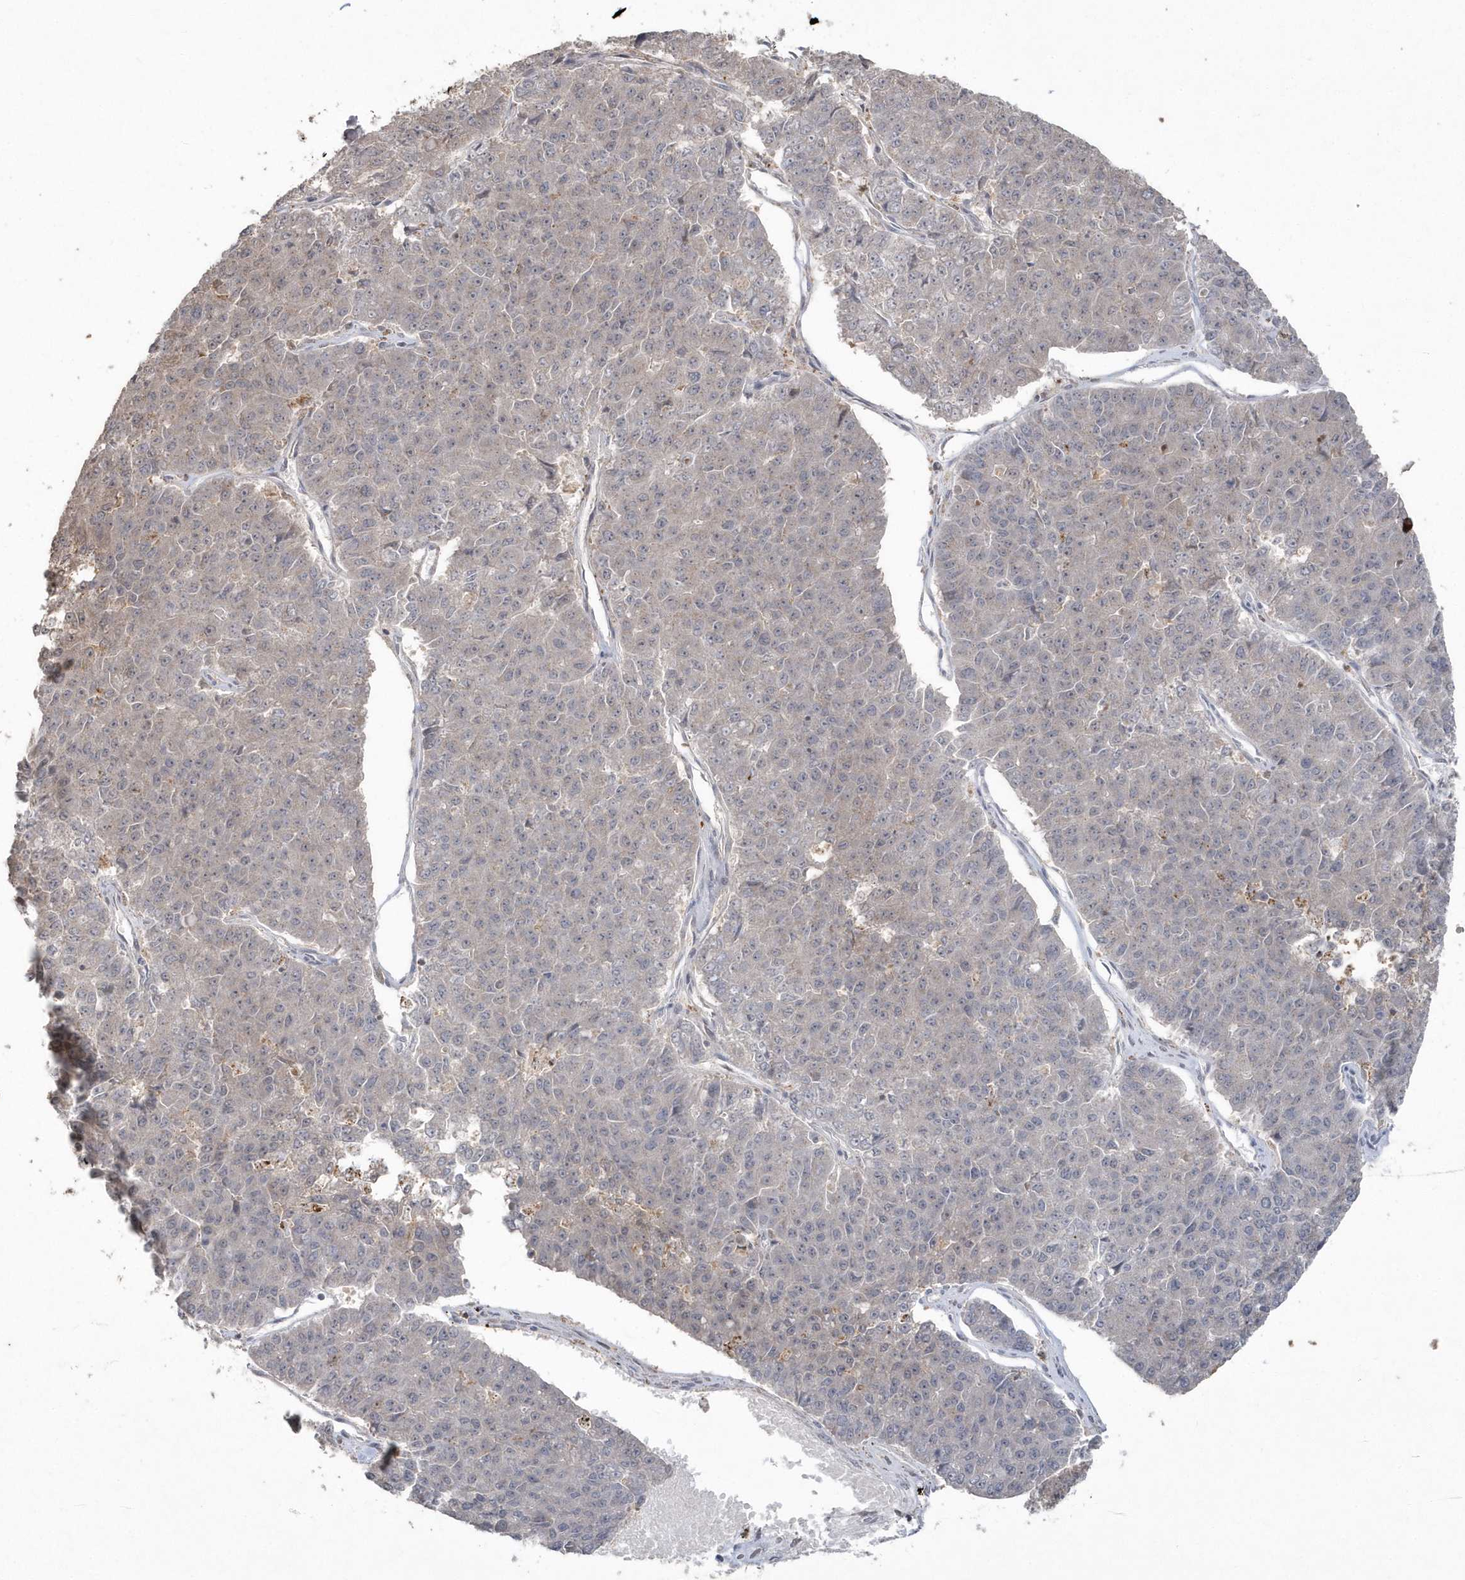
{"staining": {"intensity": "negative", "quantity": "none", "location": "none"}, "tissue": "pancreatic cancer", "cell_type": "Tumor cells", "image_type": "cancer", "snomed": [{"axis": "morphology", "description": "Adenocarcinoma, NOS"}, {"axis": "topography", "description": "Pancreas"}], "caption": "Human adenocarcinoma (pancreatic) stained for a protein using IHC displays no positivity in tumor cells.", "gene": "GEMIN6", "patient": {"sex": "male", "age": 50}}